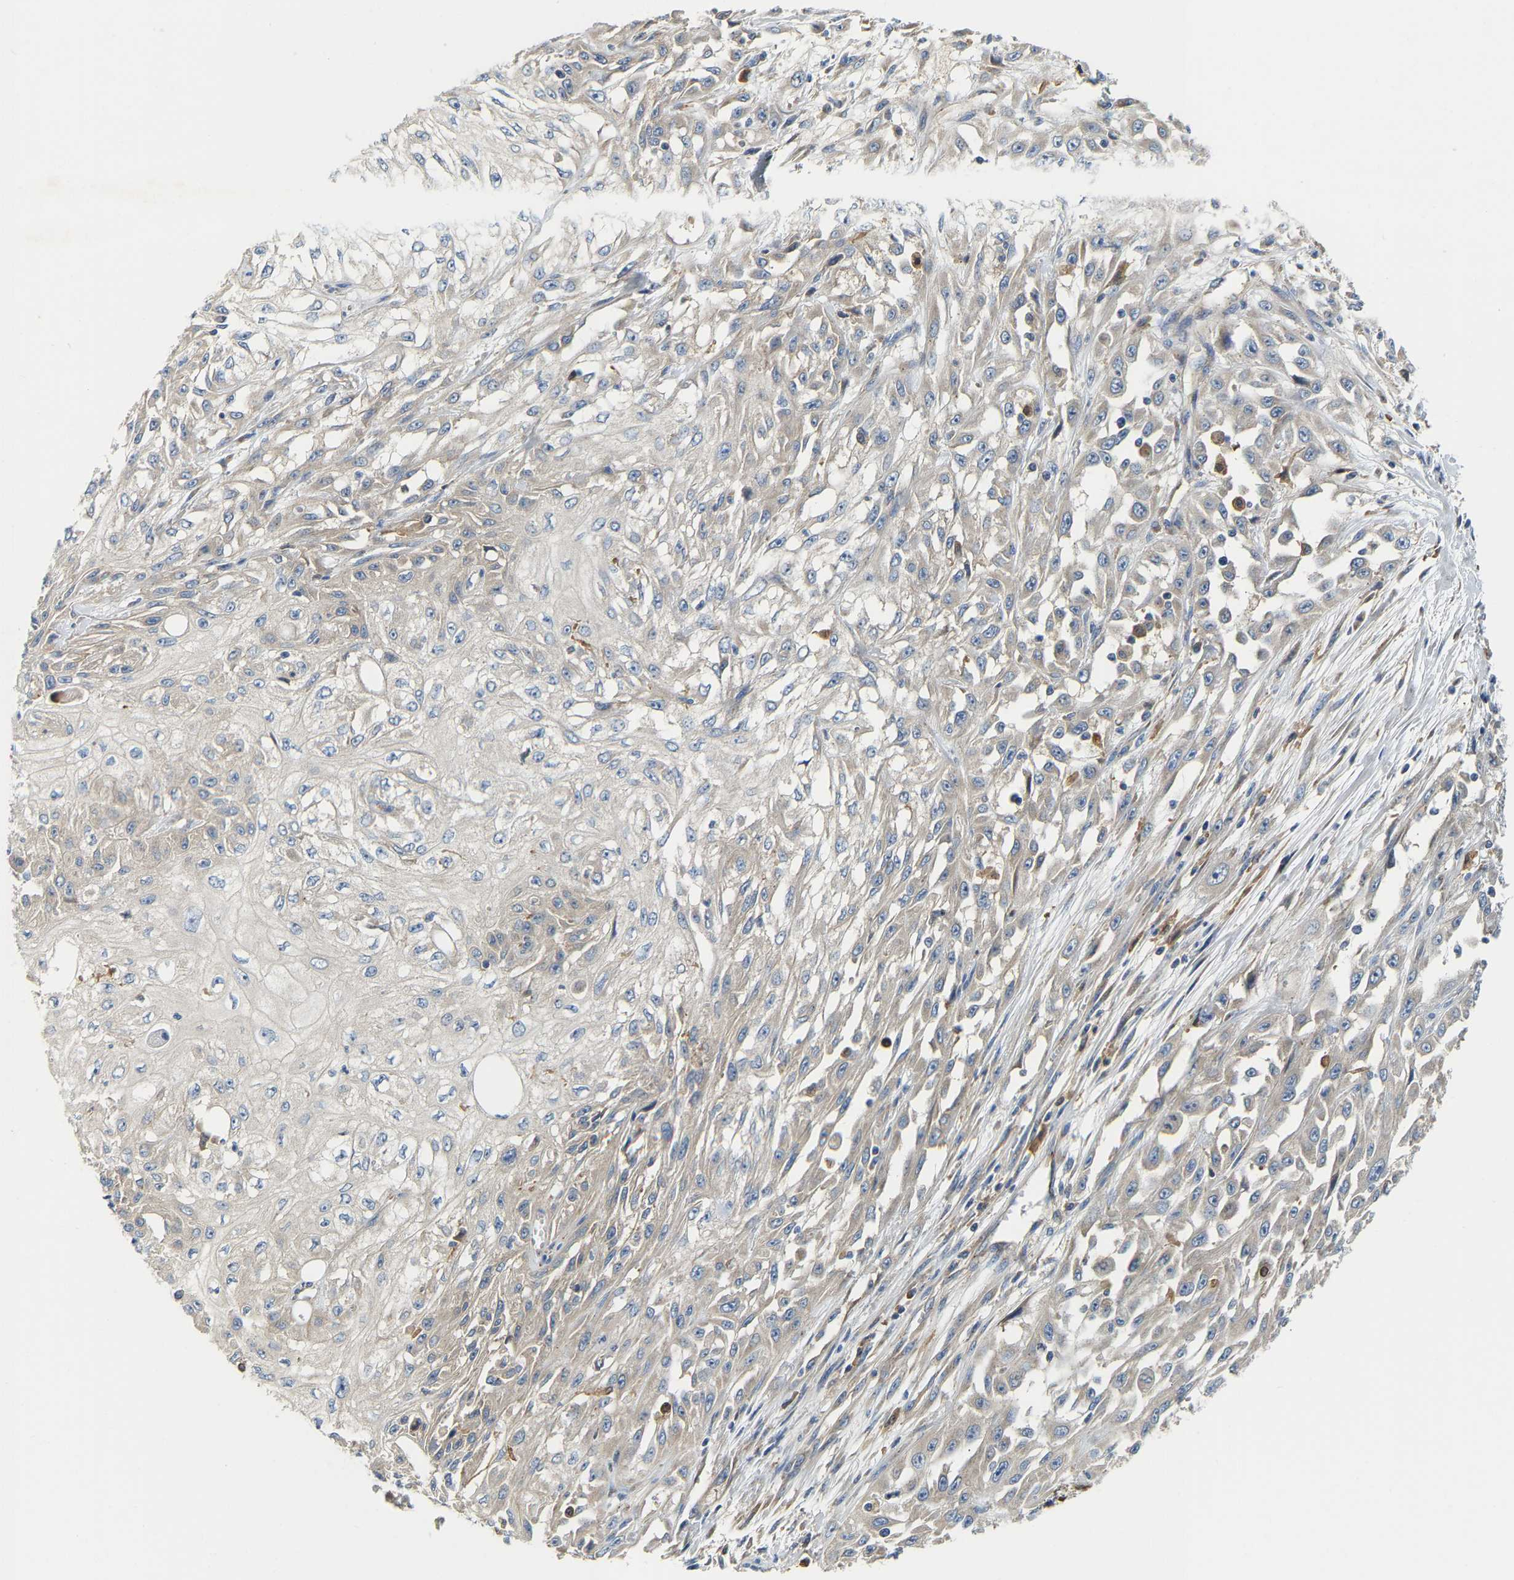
{"staining": {"intensity": "weak", "quantity": ">75%", "location": "cytoplasmic/membranous"}, "tissue": "skin cancer", "cell_type": "Tumor cells", "image_type": "cancer", "snomed": [{"axis": "morphology", "description": "Squamous cell carcinoma, NOS"}, {"axis": "morphology", "description": "Squamous cell carcinoma, metastatic, NOS"}, {"axis": "topography", "description": "Skin"}, {"axis": "topography", "description": "Lymph node"}], "caption": "Skin cancer (squamous cell carcinoma) was stained to show a protein in brown. There is low levels of weak cytoplasmic/membranous positivity in about >75% of tumor cells. The protein is stained brown, and the nuclei are stained in blue (DAB (3,3'-diaminobenzidine) IHC with brightfield microscopy, high magnification).", "gene": "PCNT", "patient": {"sex": "male", "age": 75}}